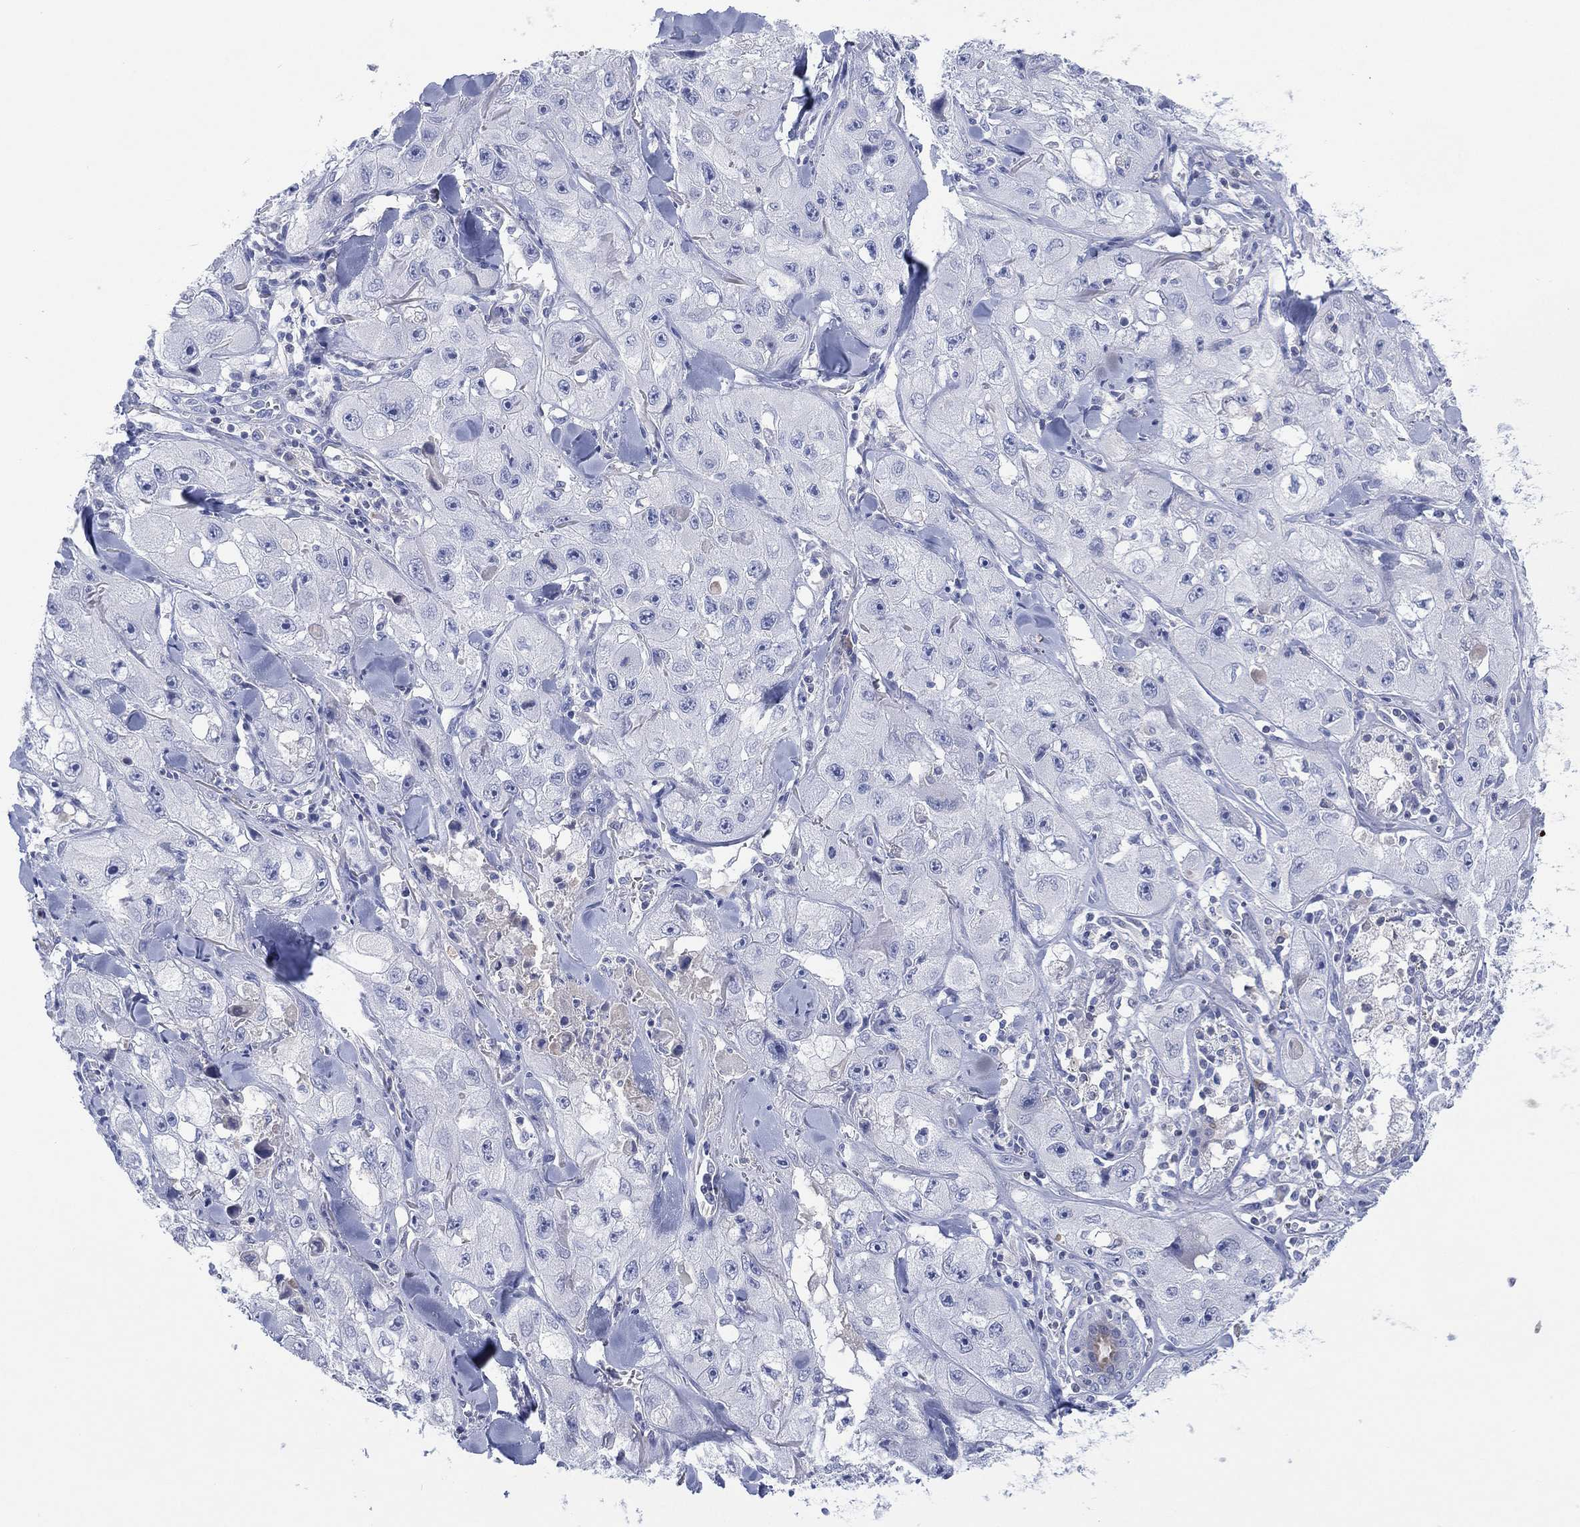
{"staining": {"intensity": "negative", "quantity": "none", "location": "none"}, "tissue": "skin cancer", "cell_type": "Tumor cells", "image_type": "cancer", "snomed": [{"axis": "morphology", "description": "Squamous cell carcinoma, NOS"}, {"axis": "topography", "description": "Skin"}, {"axis": "topography", "description": "Subcutis"}], "caption": "The image exhibits no staining of tumor cells in skin cancer (squamous cell carcinoma). The staining was performed using DAB to visualize the protein expression in brown, while the nuclei were stained in blue with hematoxylin (Magnification: 20x).", "gene": "SEPTIN1", "patient": {"sex": "male", "age": 73}}